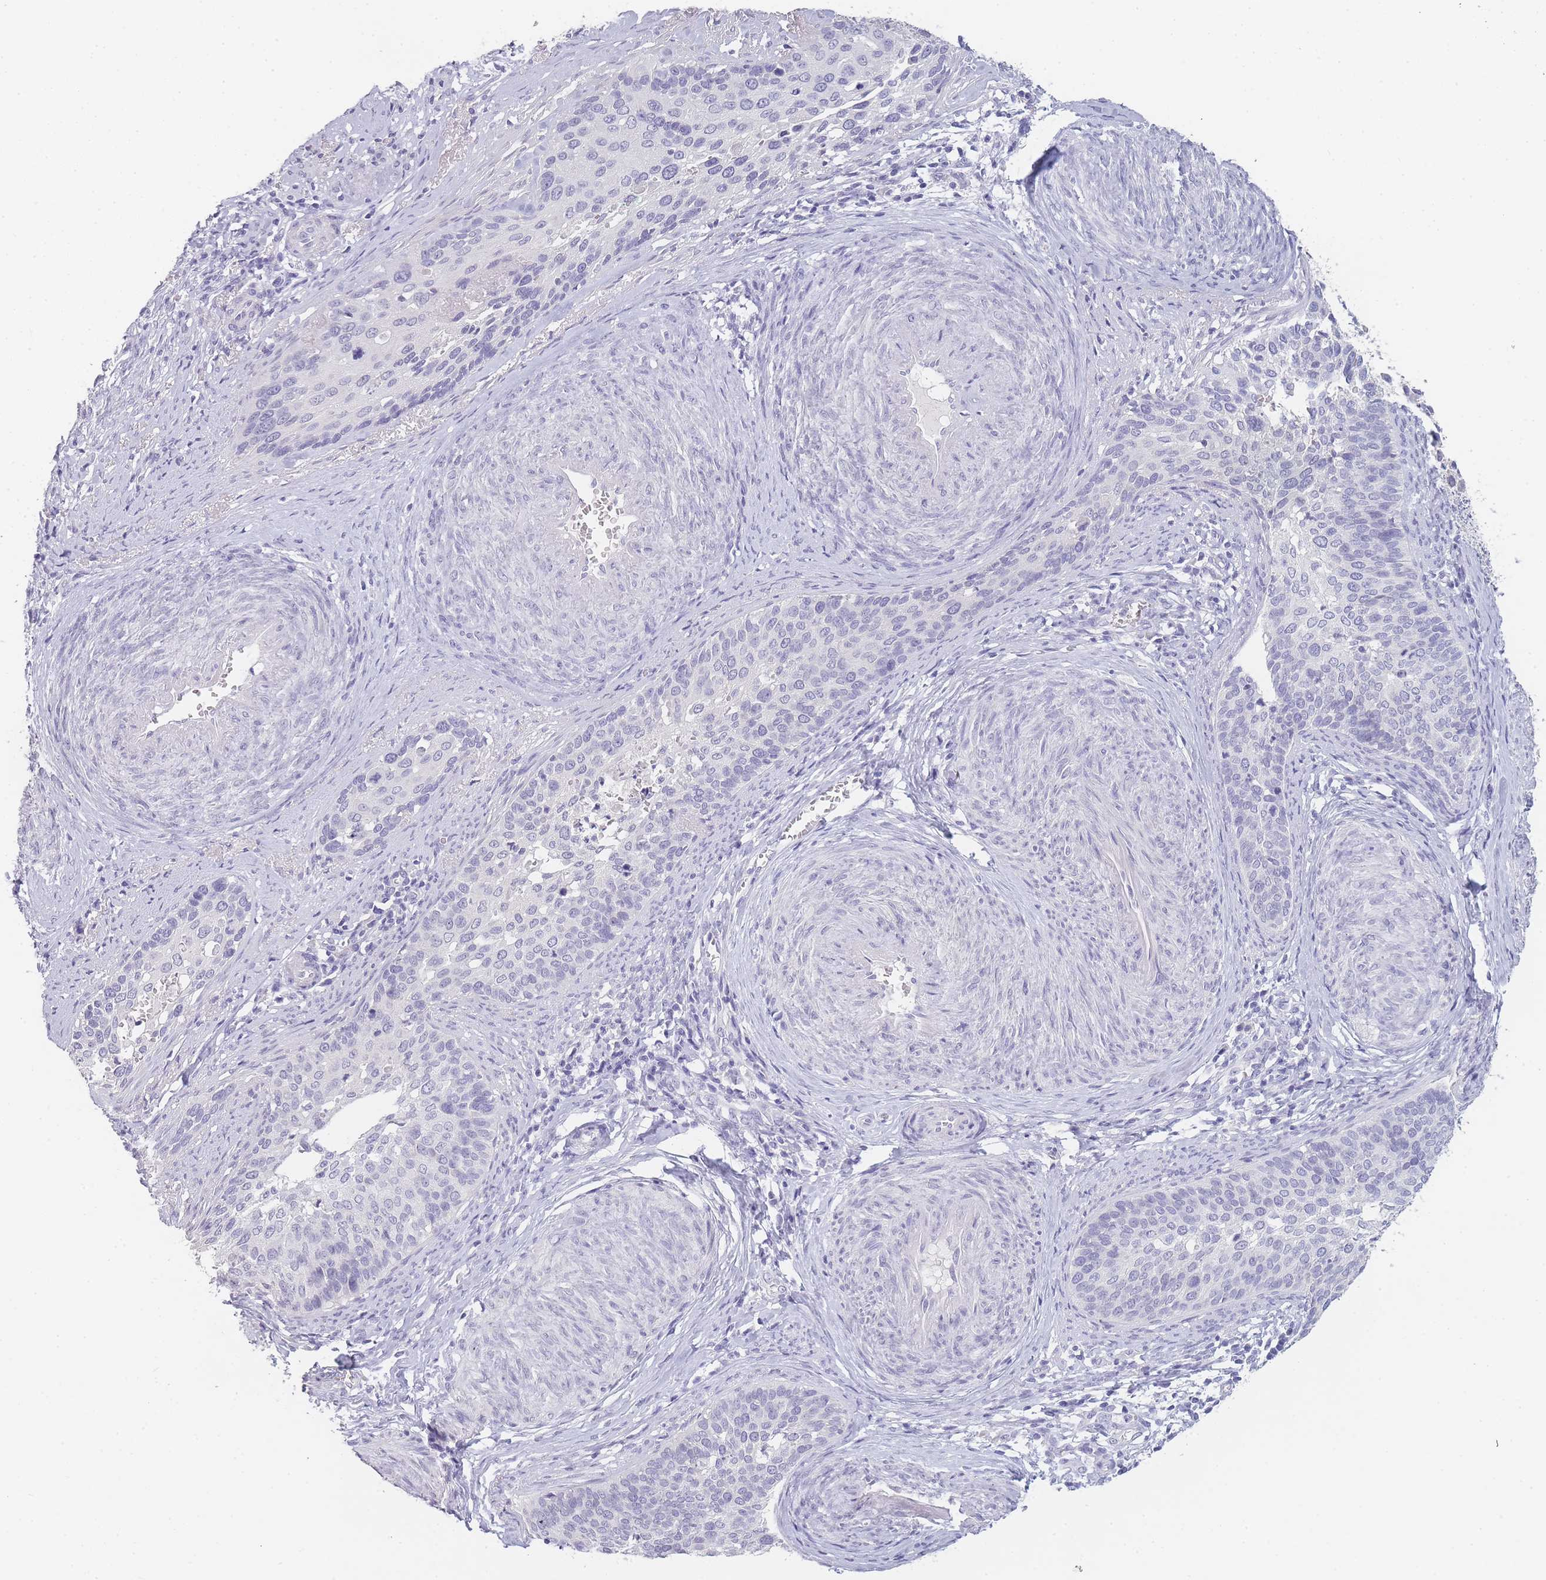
{"staining": {"intensity": "negative", "quantity": "none", "location": "none"}, "tissue": "cervical cancer", "cell_type": "Tumor cells", "image_type": "cancer", "snomed": [{"axis": "morphology", "description": "Squamous cell carcinoma, NOS"}, {"axis": "topography", "description": "Cervix"}], "caption": "Histopathology image shows no significant protein expression in tumor cells of cervical cancer.", "gene": "INS", "patient": {"sex": "female", "age": 44}}